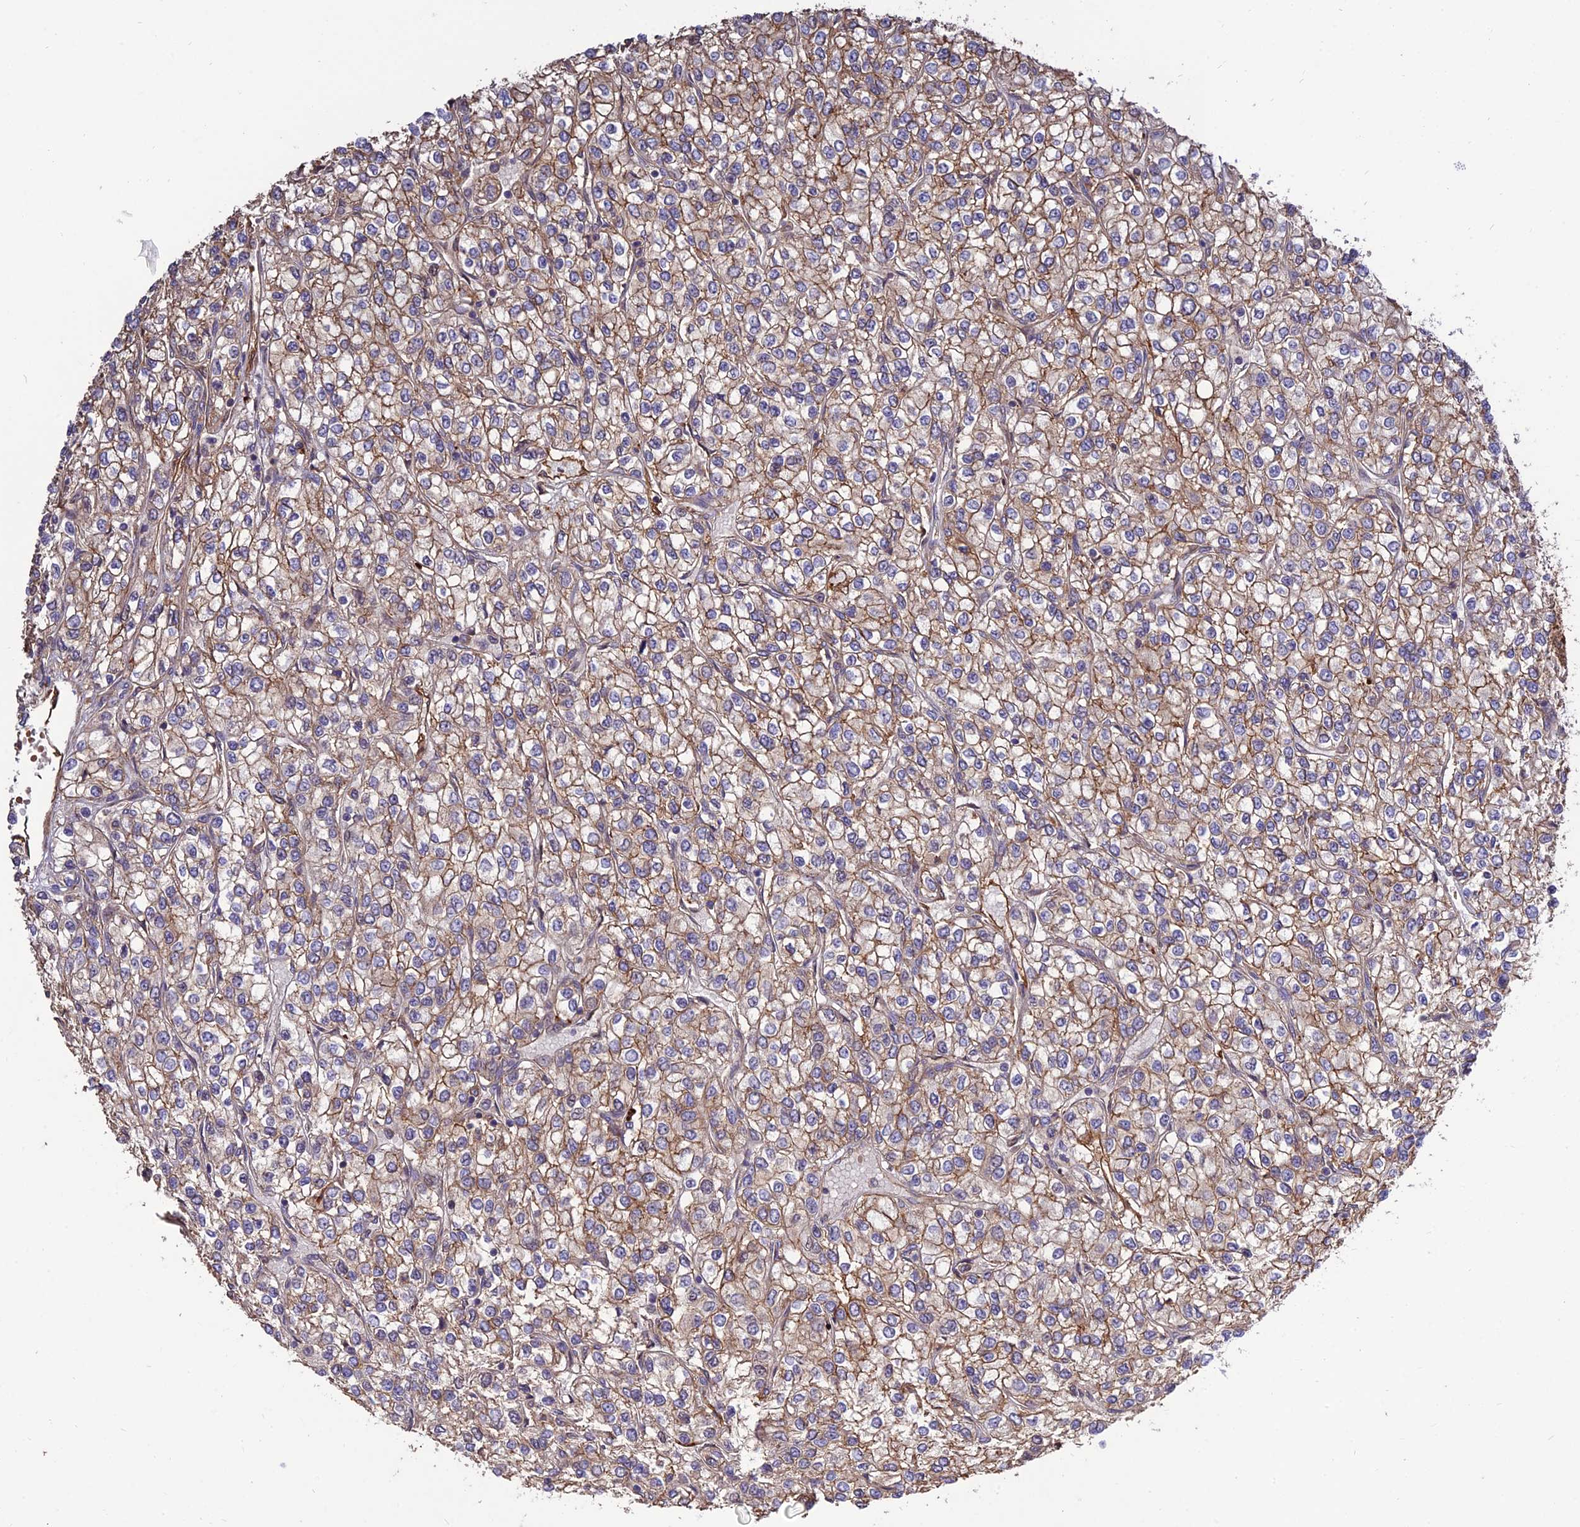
{"staining": {"intensity": "moderate", "quantity": ">75%", "location": "cytoplasmic/membranous"}, "tissue": "renal cancer", "cell_type": "Tumor cells", "image_type": "cancer", "snomed": [{"axis": "morphology", "description": "Adenocarcinoma, NOS"}, {"axis": "topography", "description": "Kidney"}], "caption": "This photomicrograph exhibits renal cancer (adenocarcinoma) stained with immunohistochemistry (IHC) to label a protein in brown. The cytoplasmic/membranous of tumor cells show moderate positivity for the protein. Nuclei are counter-stained blue.", "gene": "CRTAP", "patient": {"sex": "male", "age": 80}}